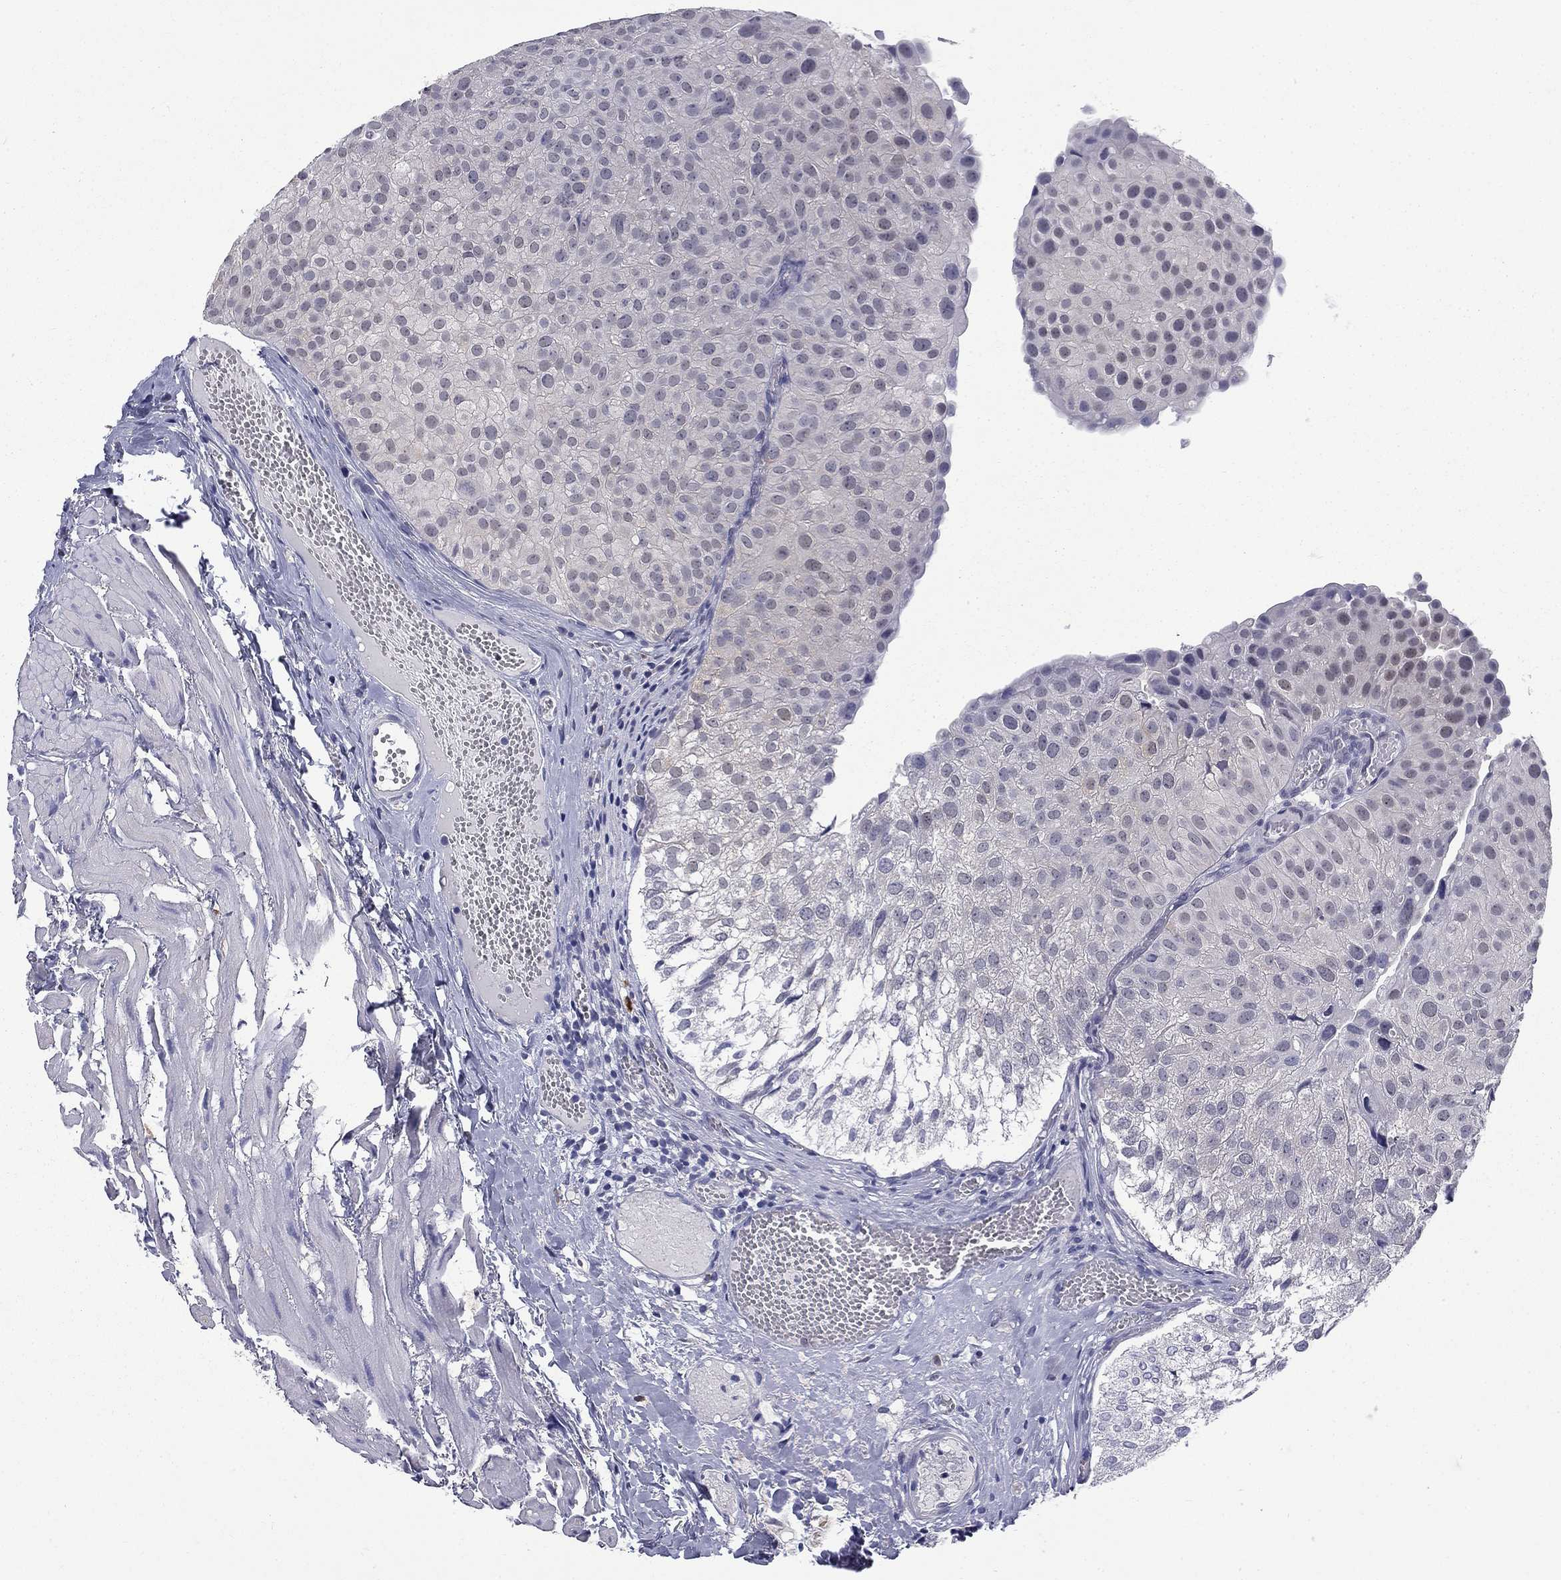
{"staining": {"intensity": "negative", "quantity": "none", "location": "none"}, "tissue": "urothelial cancer", "cell_type": "Tumor cells", "image_type": "cancer", "snomed": [{"axis": "morphology", "description": "Urothelial carcinoma, Low grade"}, {"axis": "topography", "description": "Urinary bladder"}], "caption": "Tumor cells are negative for protein expression in human urothelial carcinoma (low-grade).", "gene": "PCBP3", "patient": {"sex": "female", "age": 78}}